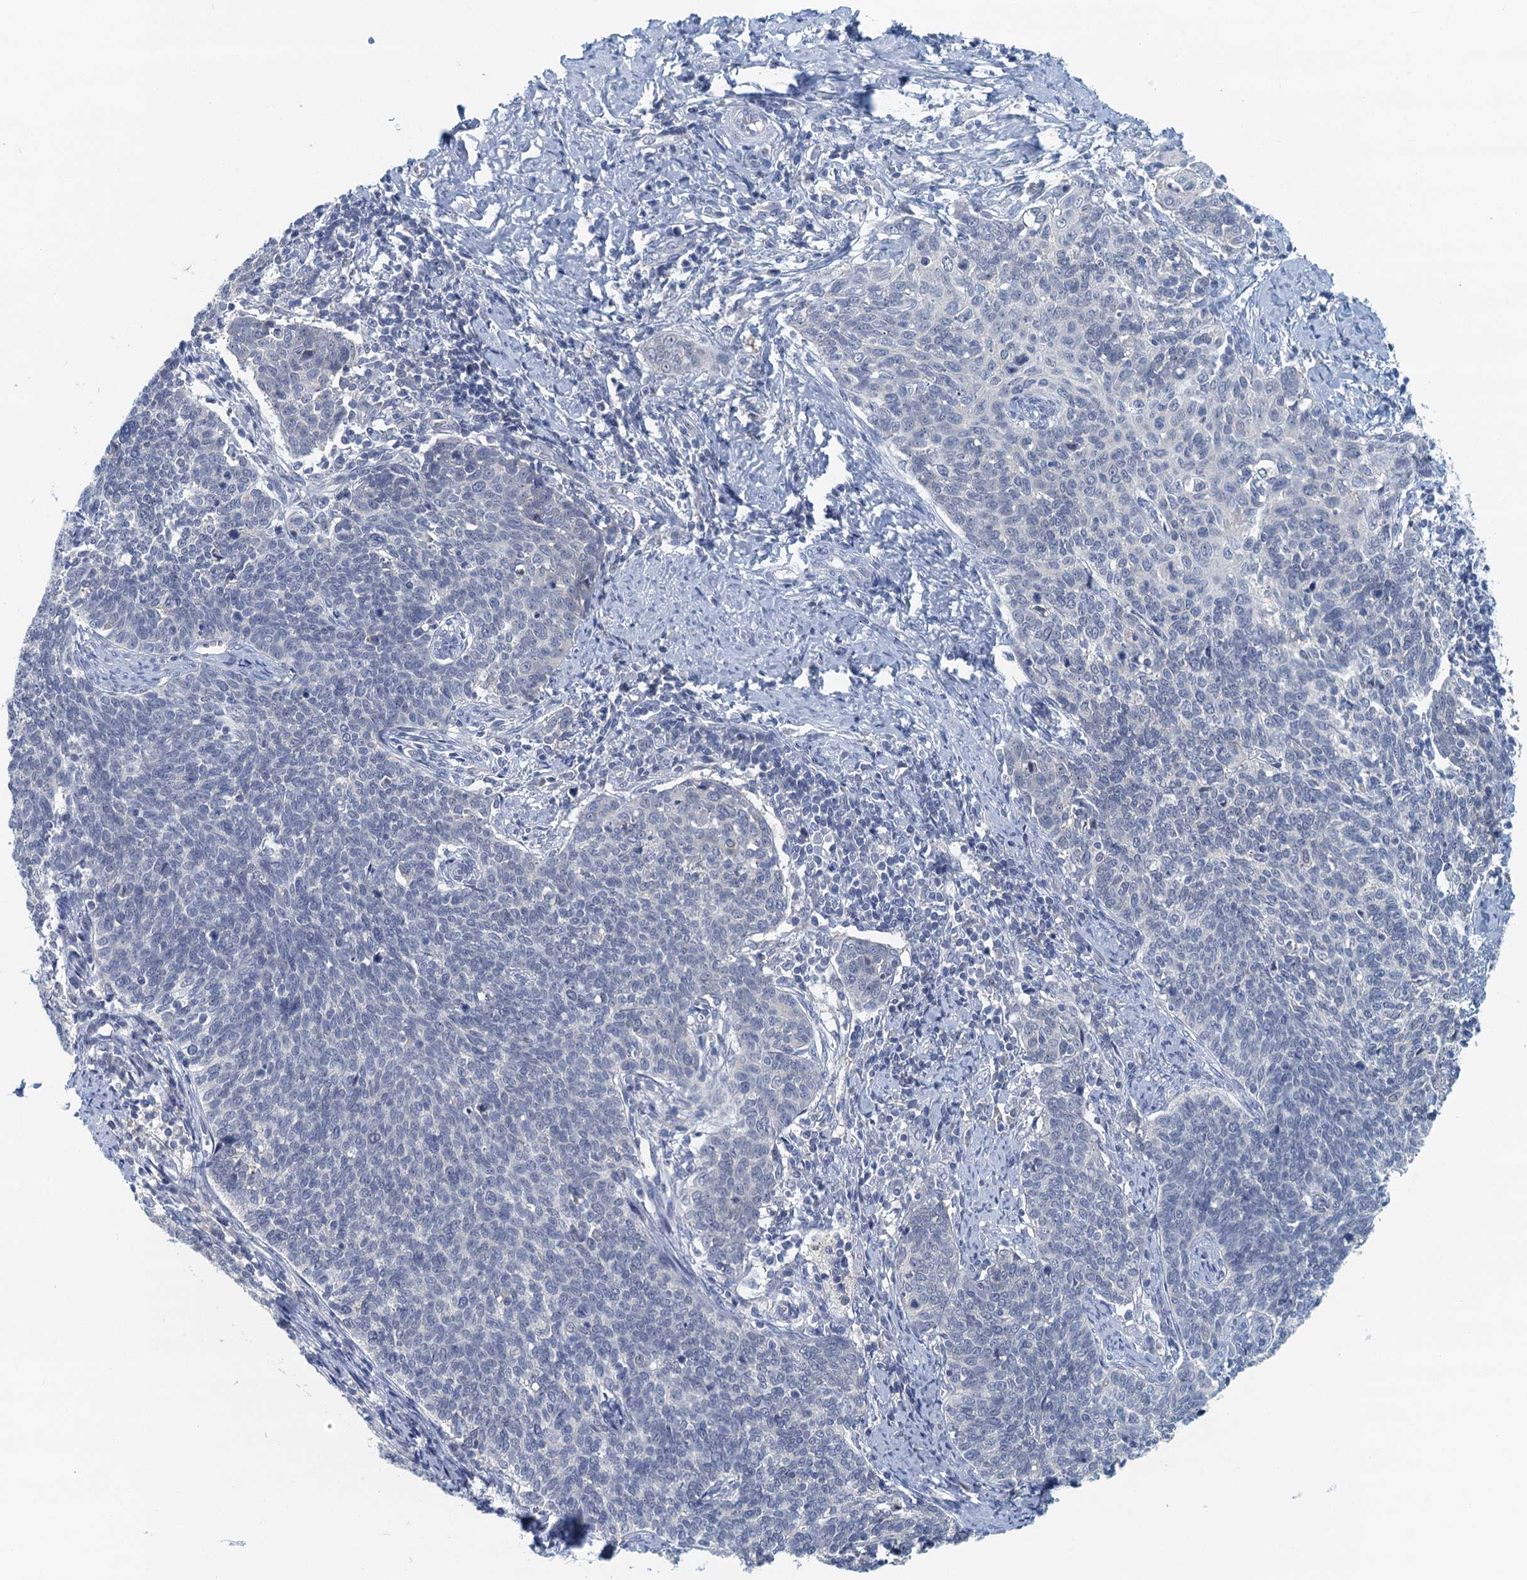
{"staining": {"intensity": "negative", "quantity": "none", "location": "none"}, "tissue": "cervical cancer", "cell_type": "Tumor cells", "image_type": "cancer", "snomed": [{"axis": "morphology", "description": "Squamous cell carcinoma, NOS"}, {"axis": "topography", "description": "Cervix"}], "caption": "Human cervical cancer (squamous cell carcinoma) stained for a protein using immunohistochemistry (IHC) shows no positivity in tumor cells.", "gene": "NUBP2", "patient": {"sex": "female", "age": 39}}